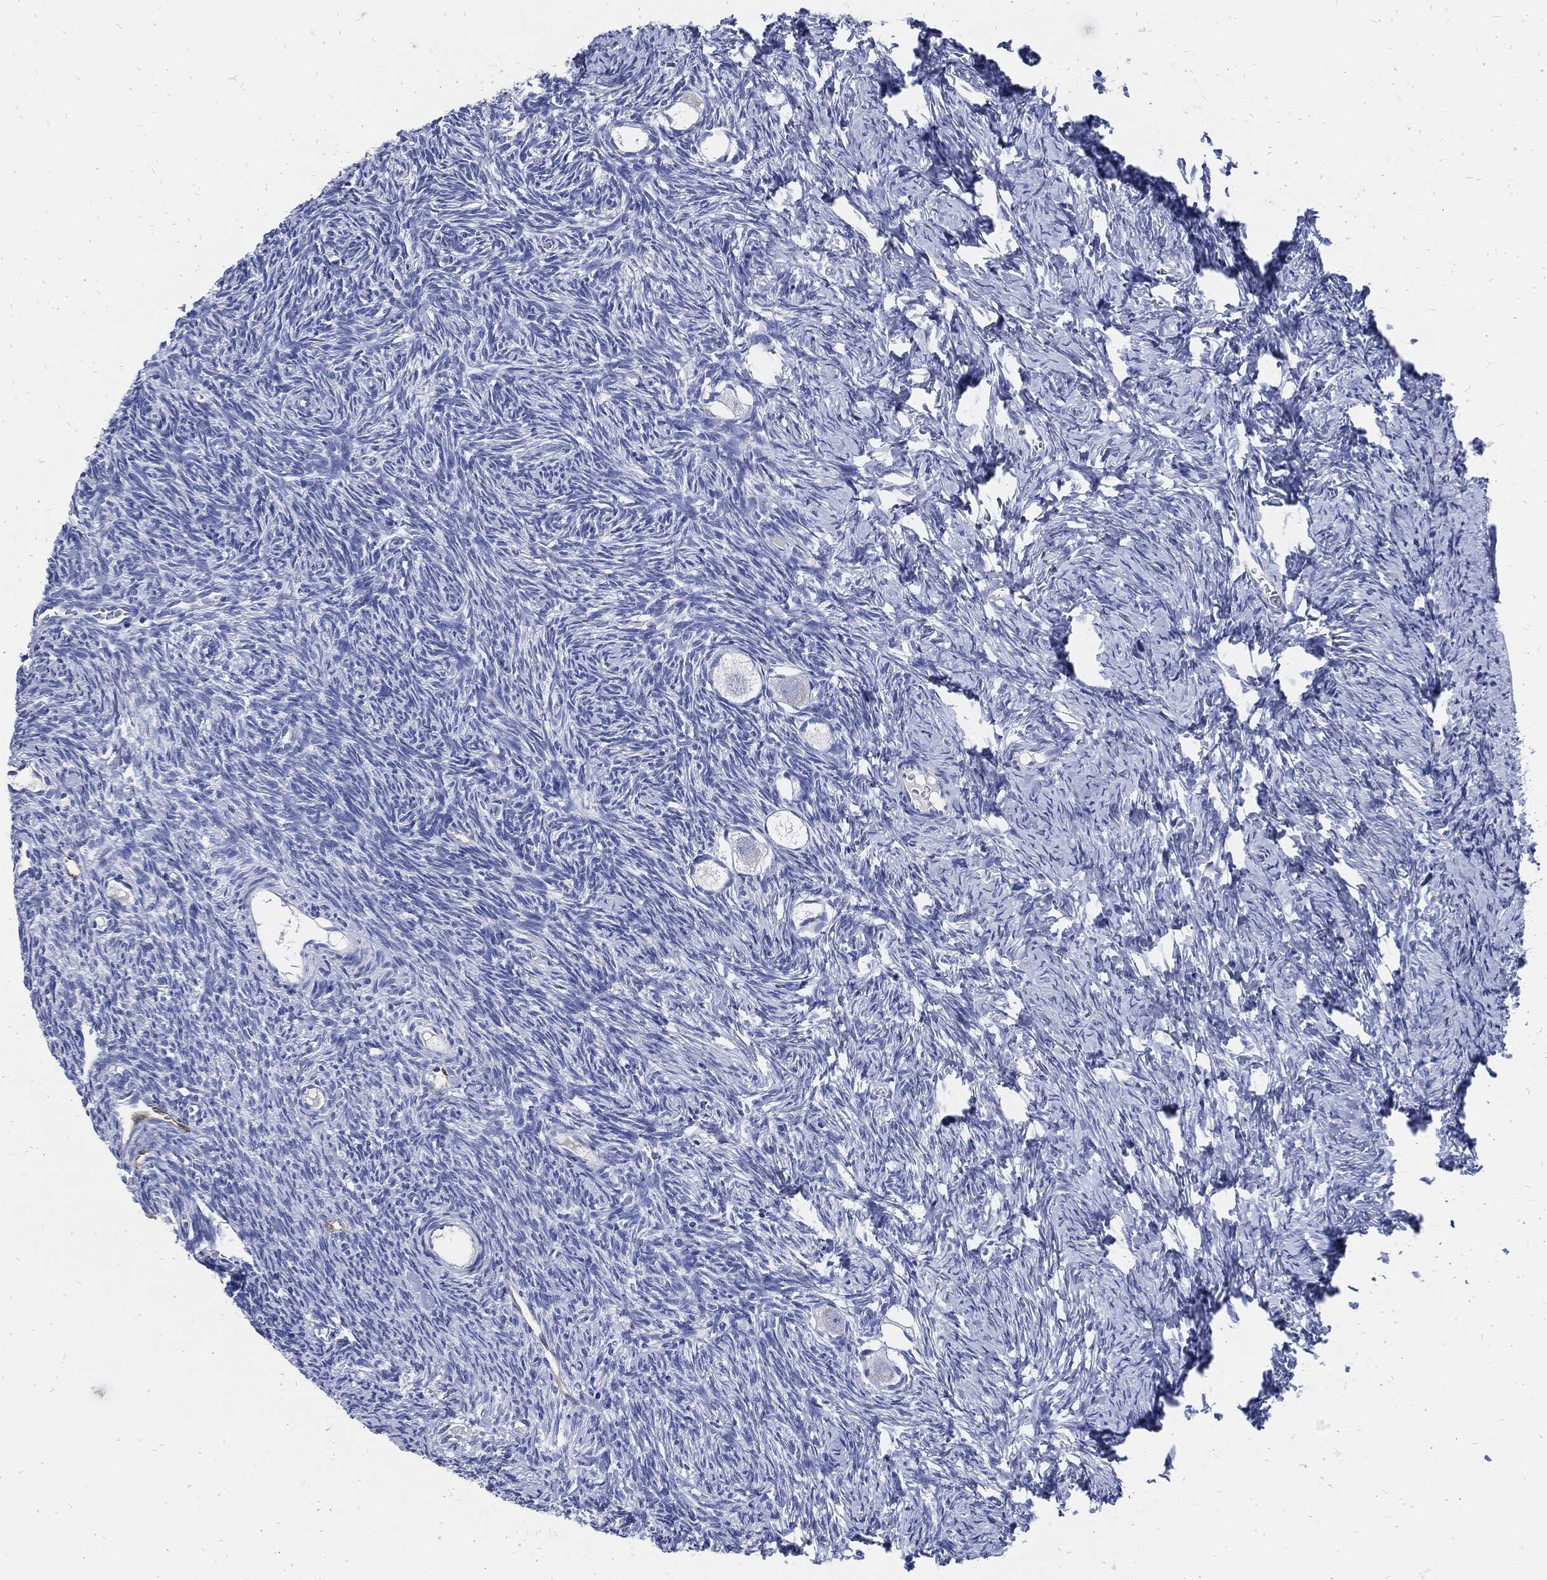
{"staining": {"intensity": "negative", "quantity": "none", "location": "none"}, "tissue": "ovary", "cell_type": "Follicle cells", "image_type": "normal", "snomed": [{"axis": "morphology", "description": "Normal tissue, NOS"}, {"axis": "topography", "description": "Ovary"}], "caption": "Immunohistochemistry (IHC) photomicrograph of benign ovary stained for a protein (brown), which shows no staining in follicle cells.", "gene": "FABP4", "patient": {"sex": "female", "age": 27}}